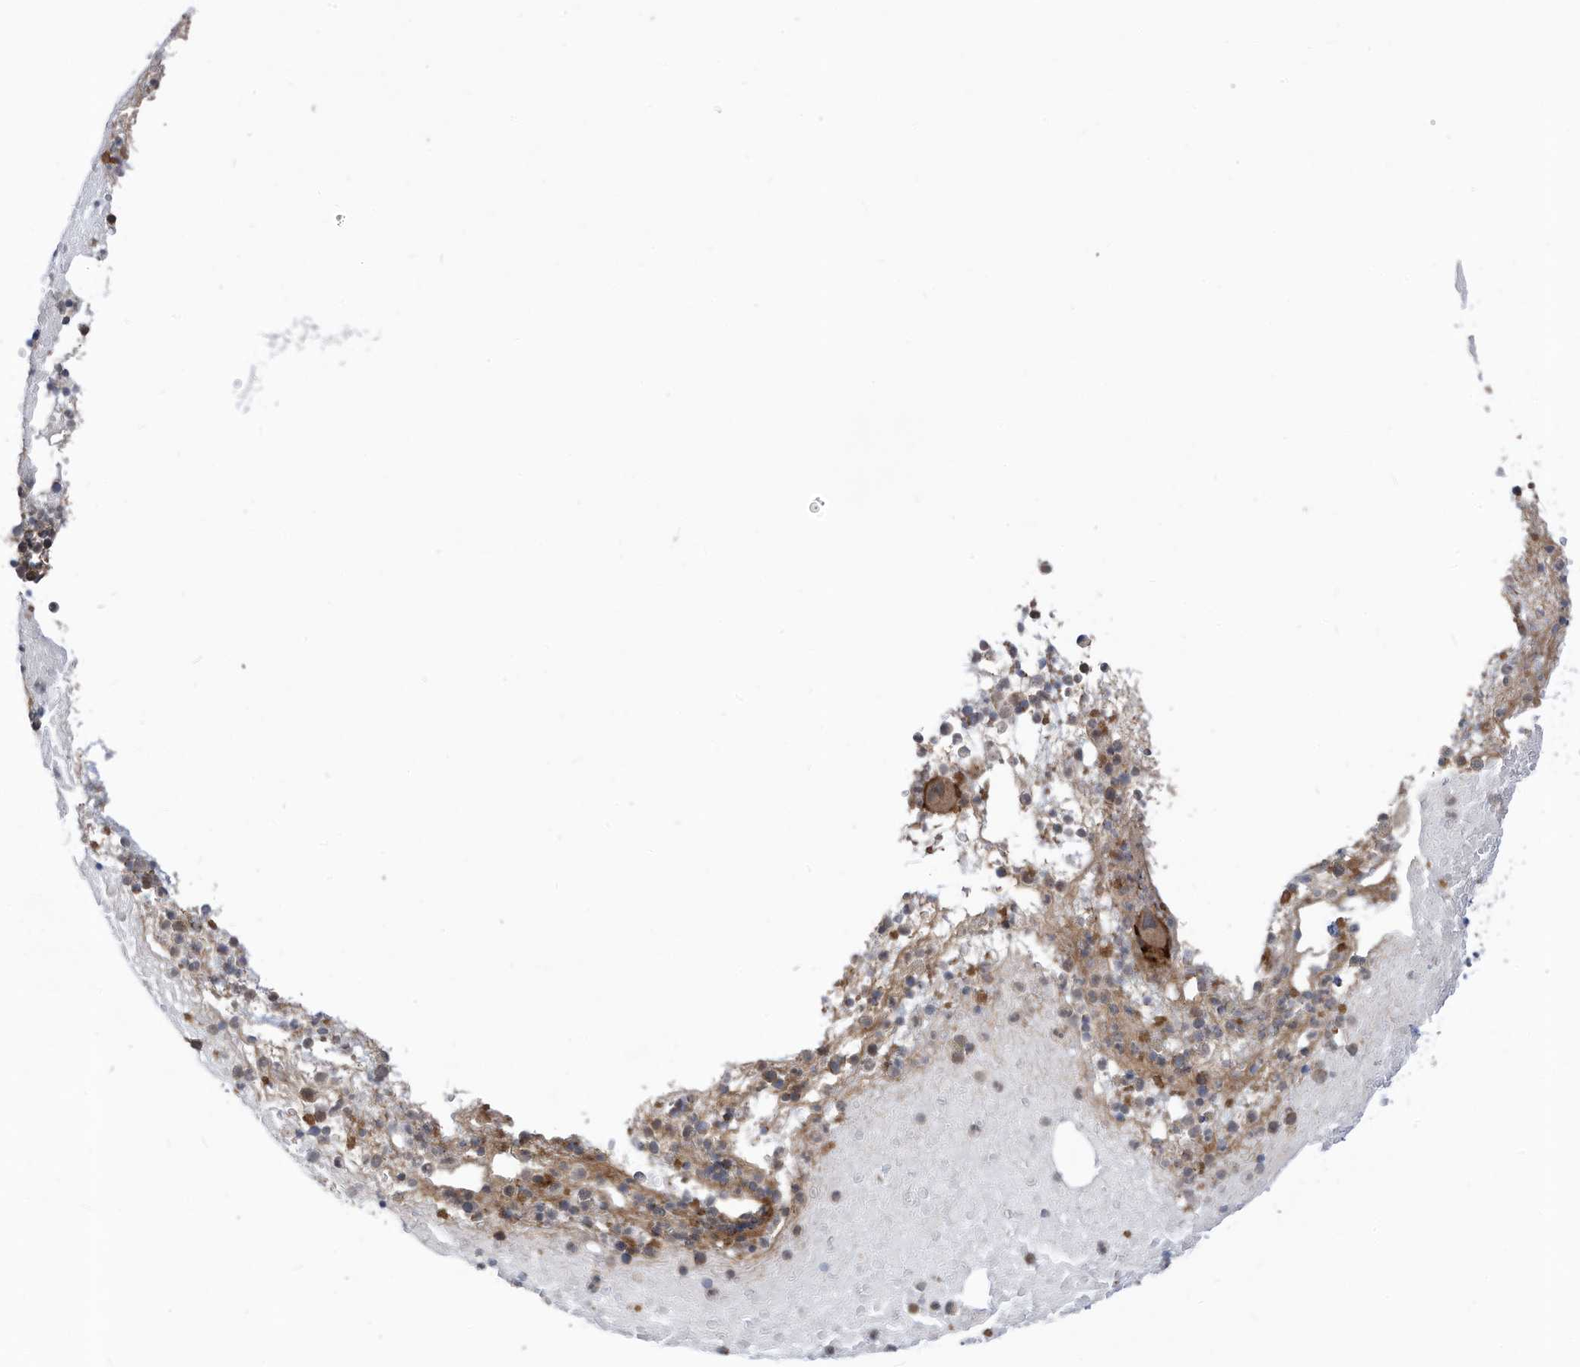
{"staining": {"intensity": "moderate", "quantity": "<25%", "location": "cytoplasmic/membranous"}, "tissue": "bone marrow", "cell_type": "Hematopoietic cells", "image_type": "normal", "snomed": [{"axis": "morphology", "description": "Normal tissue, NOS"}, {"axis": "topography", "description": "Bone marrow"}], "caption": "Hematopoietic cells demonstrate low levels of moderate cytoplasmic/membranous positivity in approximately <25% of cells in benign bone marrow. The staining was performed using DAB, with brown indicating positive protein expression. Nuclei are stained blue with hematoxylin.", "gene": "TRIM67", "patient": {"sex": "male", "age": 47}}